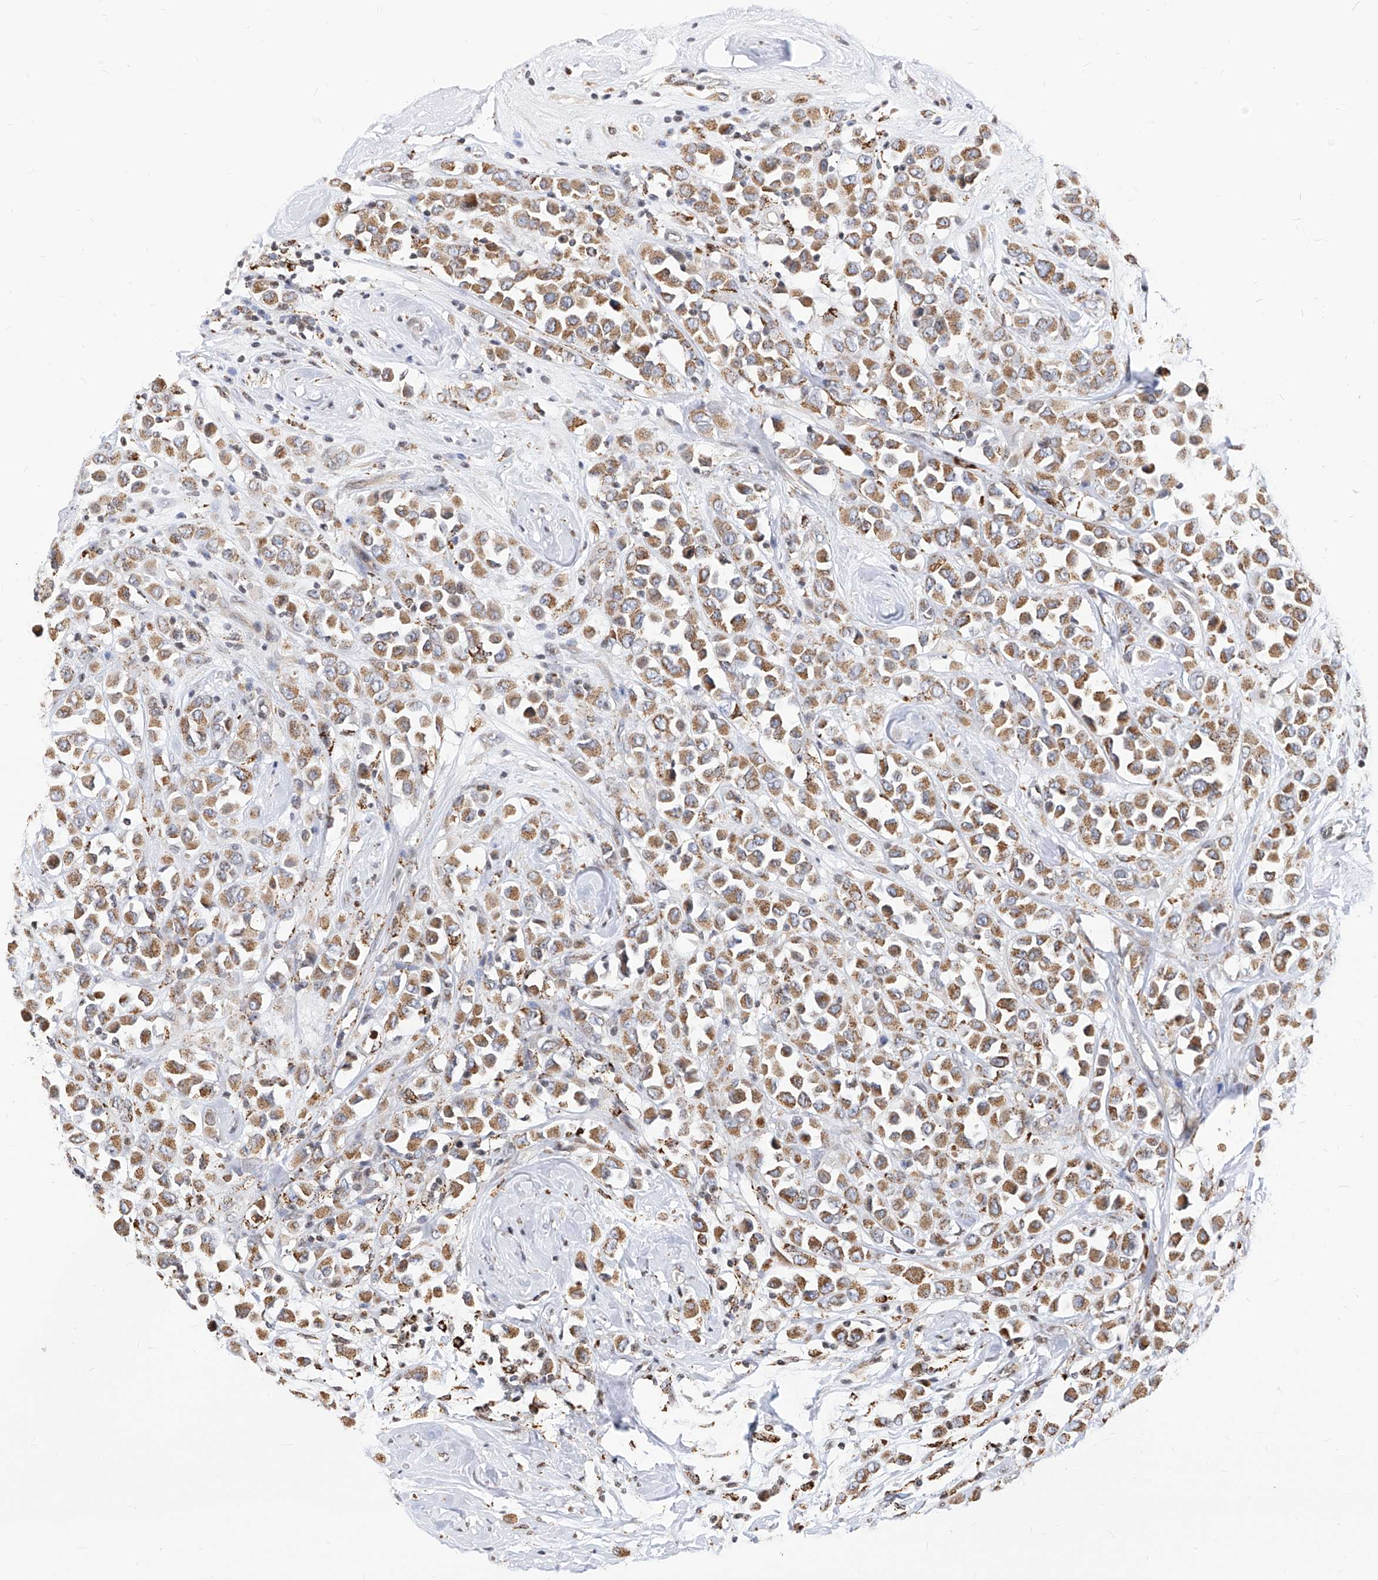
{"staining": {"intensity": "moderate", "quantity": ">75%", "location": "cytoplasmic/membranous"}, "tissue": "breast cancer", "cell_type": "Tumor cells", "image_type": "cancer", "snomed": [{"axis": "morphology", "description": "Duct carcinoma"}, {"axis": "topography", "description": "Breast"}], "caption": "This is an image of immunohistochemistry (IHC) staining of breast cancer, which shows moderate expression in the cytoplasmic/membranous of tumor cells.", "gene": "TTLL8", "patient": {"sex": "female", "age": 61}}